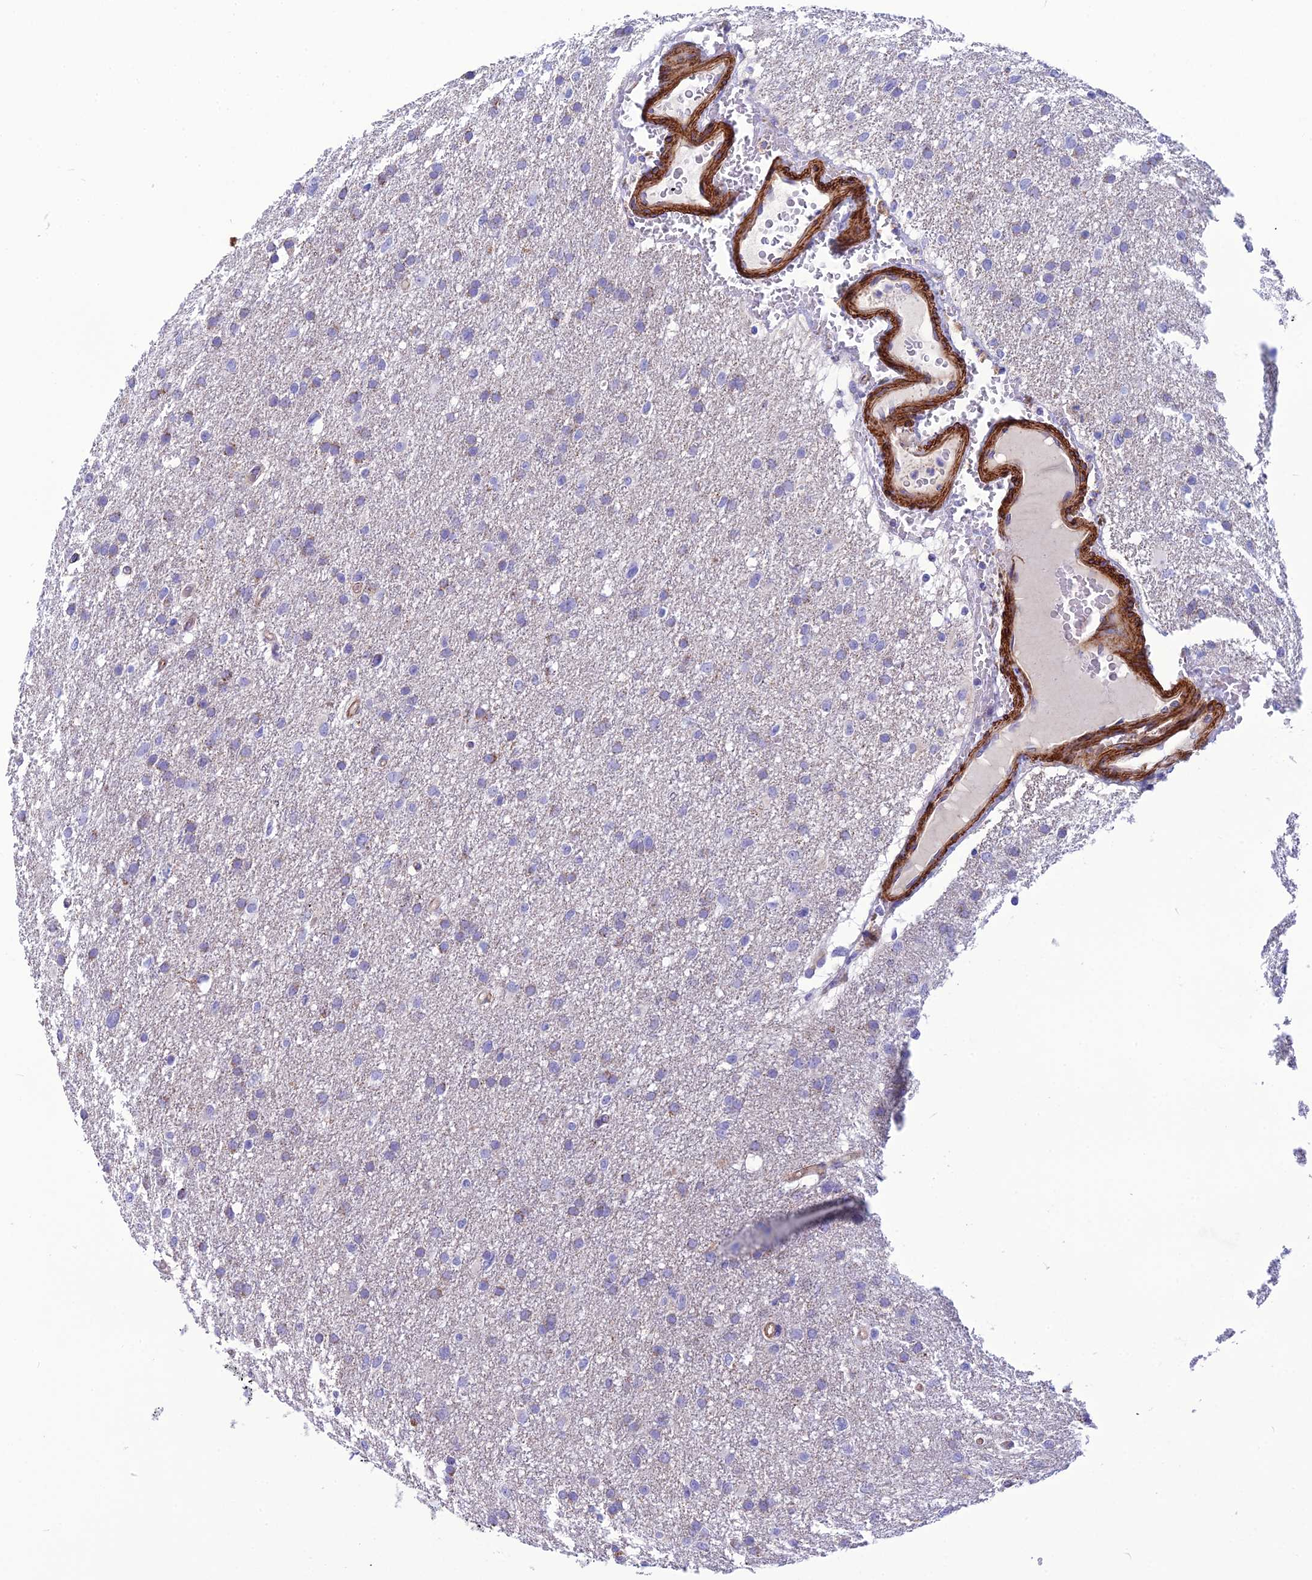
{"staining": {"intensity": "weak", "quantity": "<25%", "location": "cytoplasmic/membranous"}, "tissue": "glioma", "cell_type": "Tumor cells", "image_type": "cancer", "snomed": [{"axis": "morphology", "description": "Glioma, malignant, High grade"}, {"axis": "topography", "description": "Cerebral cortex"}], "caption": "High magnification brightfield microscopy of glioma stained with DAB (3,3'-diaminobenzidine) (brown) and counterstained with hematoxylin (blue): tumor cells show no significant positivity.", "gene": "POMGNT1", "patient": {"sex": "female", "age": 36}}